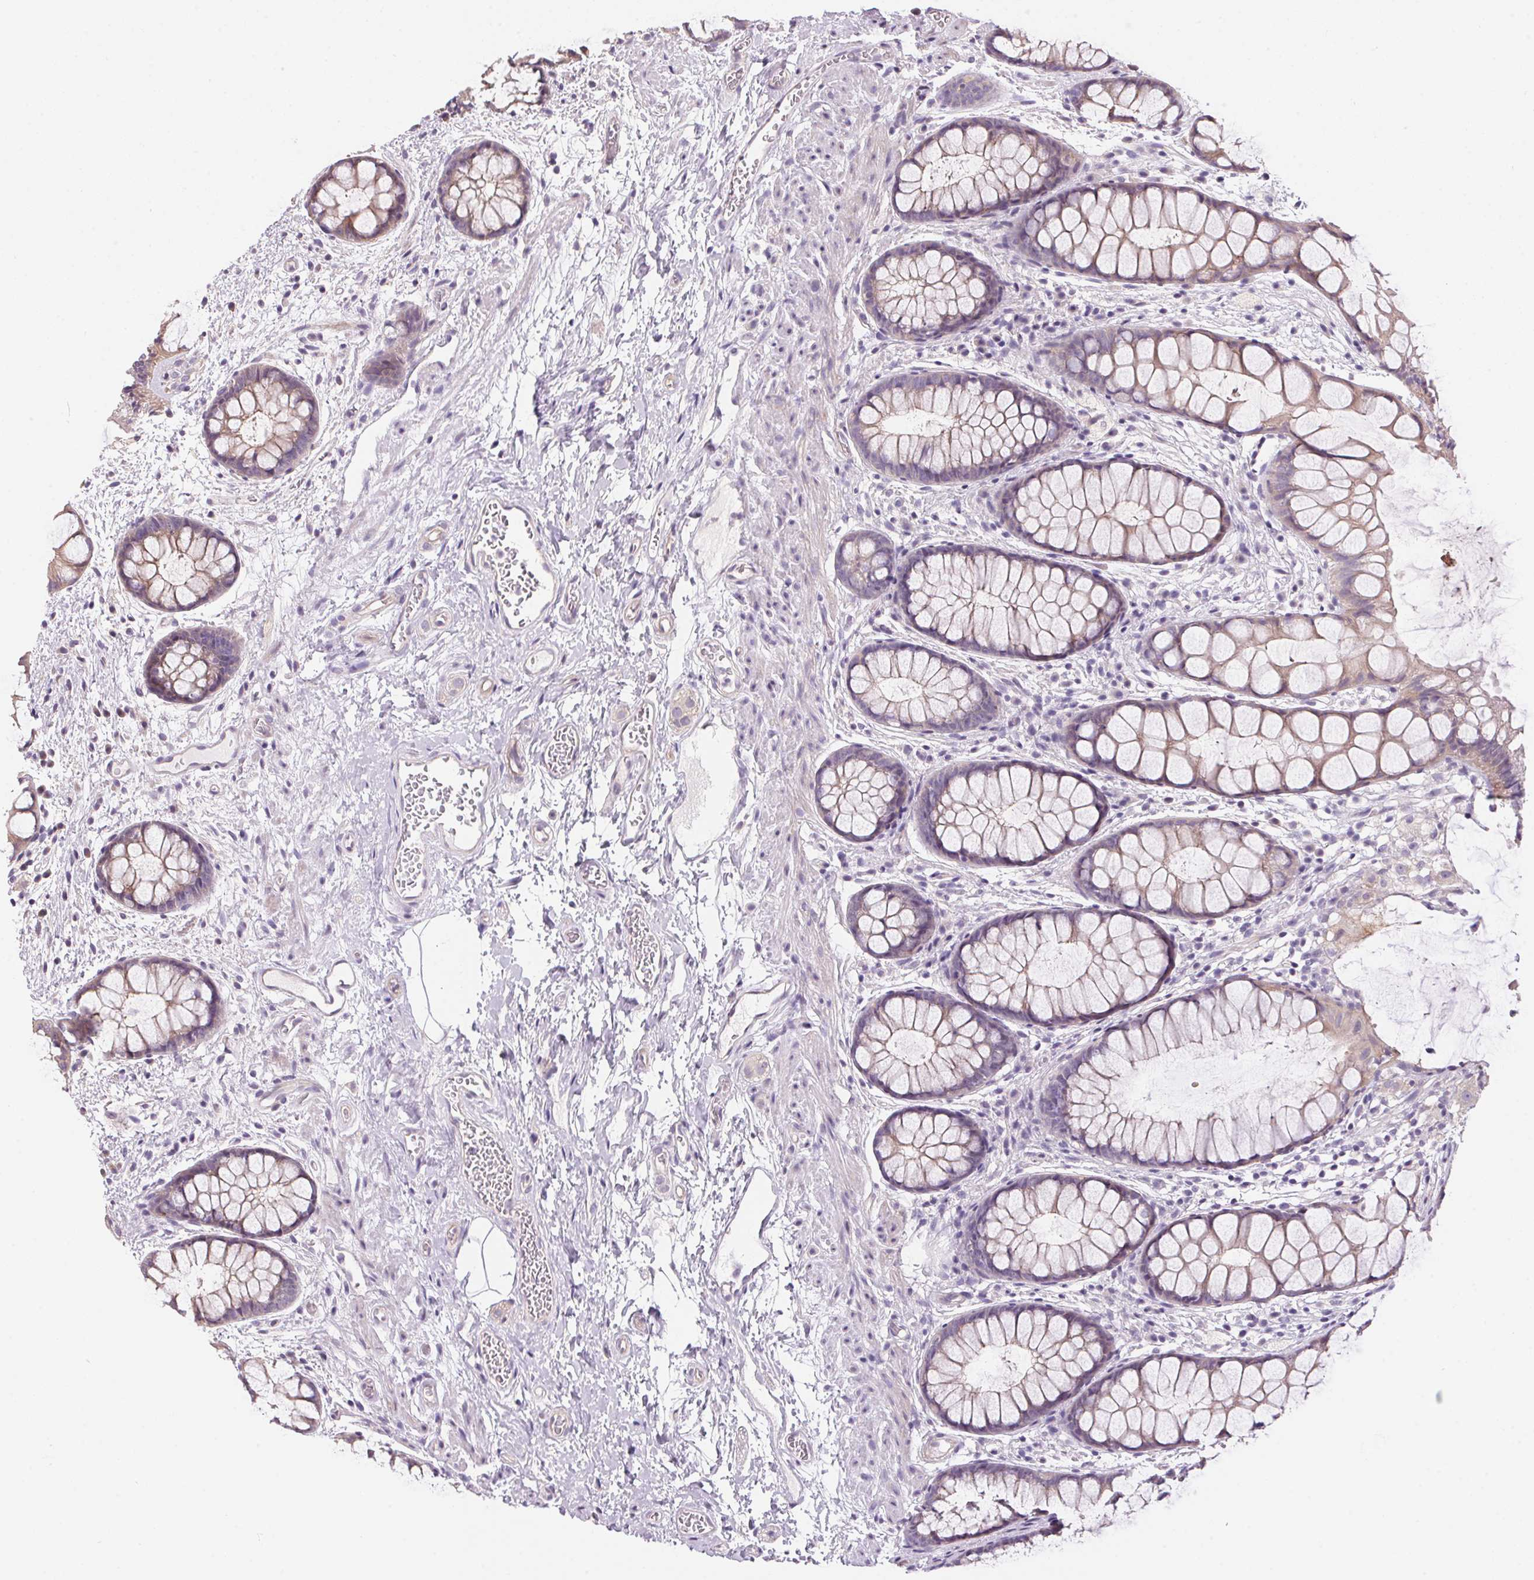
{"staining": {"intensity": "weak", "quantity": ">75%", "location": "cytoplasmic/membranous"}, "tissue": "rectum", "cell_type": "Glandular cells", "image_type": "normal", "snomed": [{"axis": "morphology", "description": "Normal tissue, NOS"}, {"axis": "topography", "description": "Rectum"}], "caption": "Normal rectum exhibits weak cytoplasmic/membranous staining in approximately >75% of glandular cells Nuclei are stained in blue..", "gene": "UNC13B", "patient": {"sex": "female", "age": 62}}